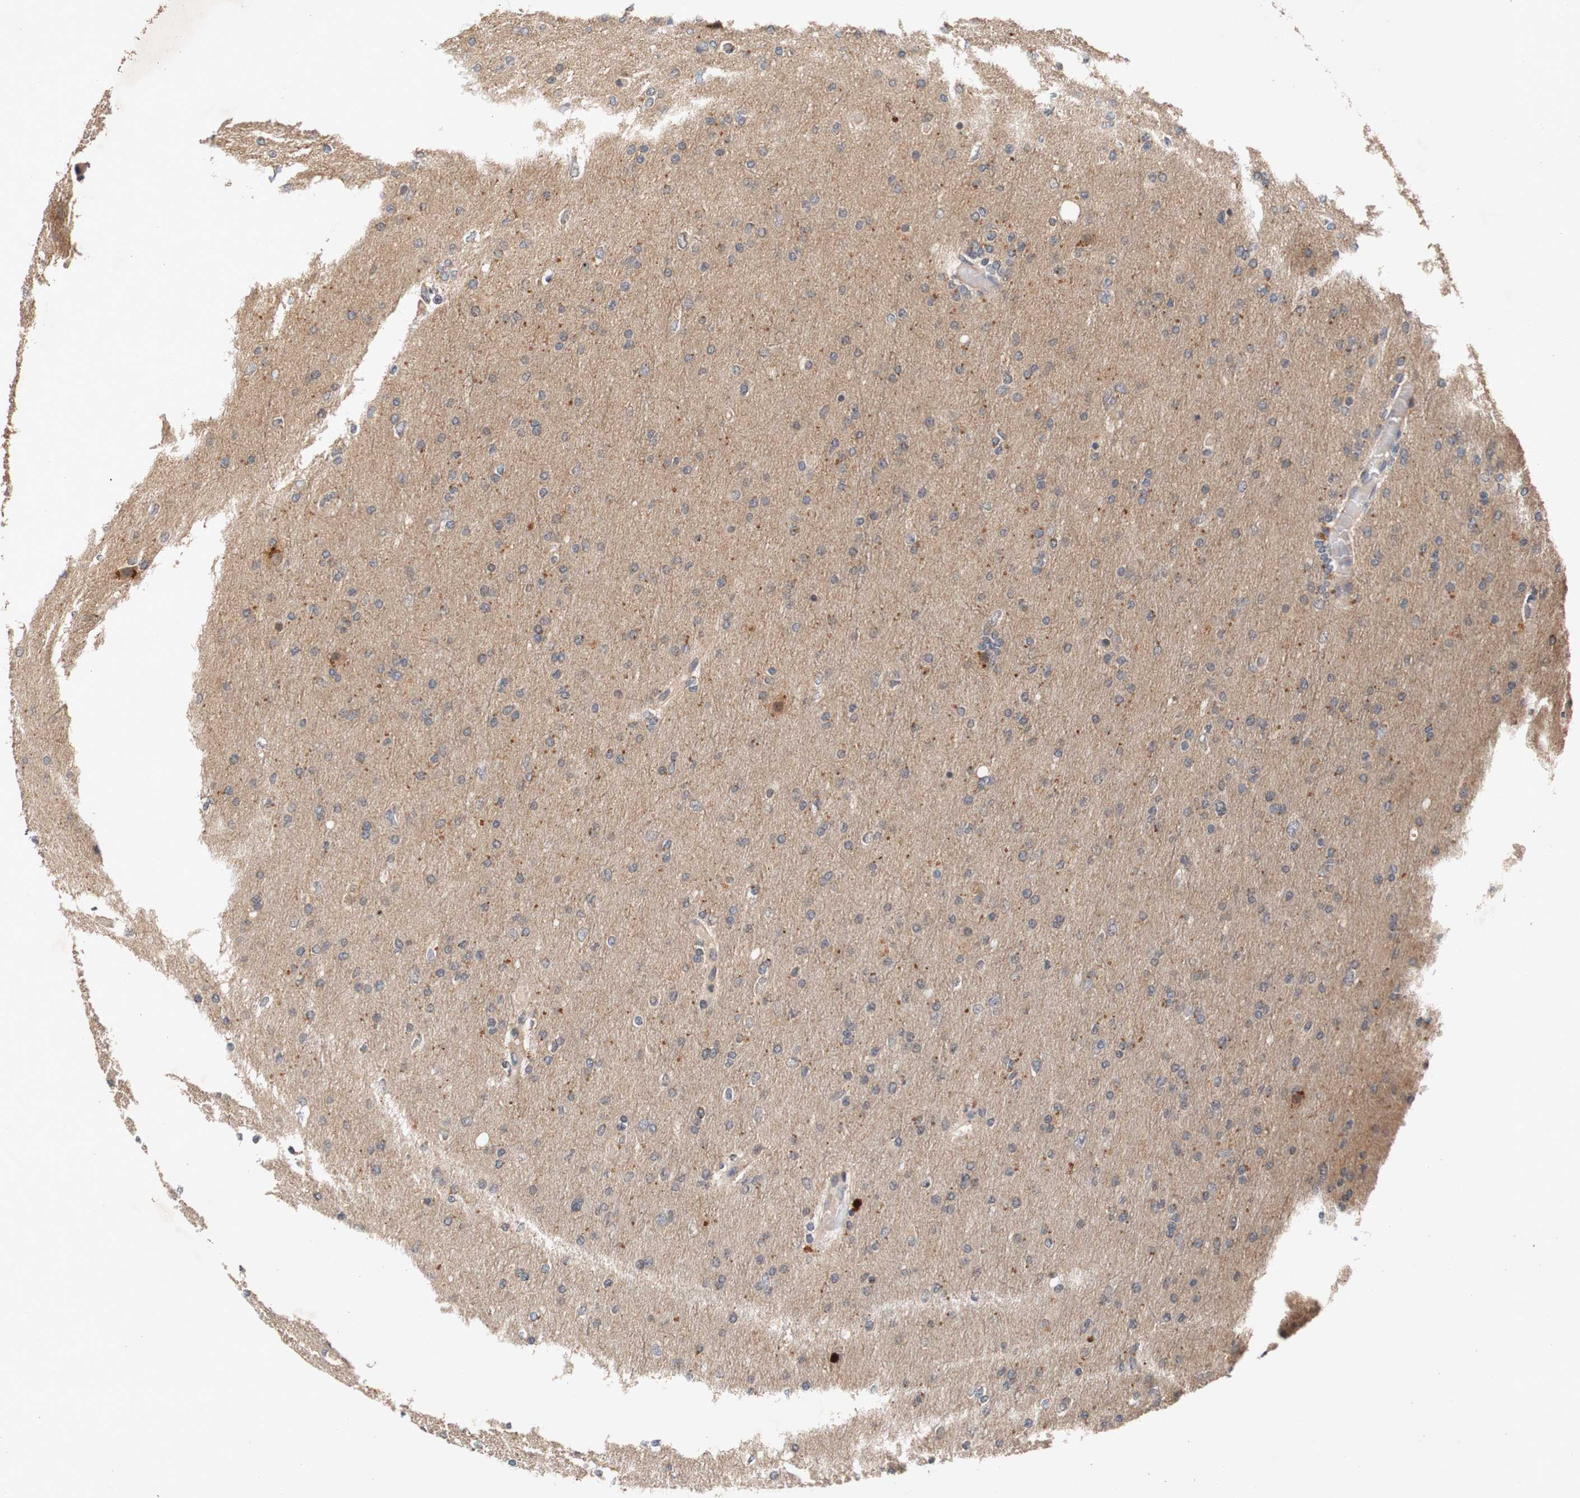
{"staining": {"intensity": "negative", "quantity": "none", "location": "none"}, "tissue": "glioma", "cell_type": "Tumor cells", "image_type": "cancer", "snomed": [{"axis": "morphology", "description": "Glioma, malignant, High grade"}, {"axis": "topography", "description": "Cerebral cortex"}], "caption": "Image shows no protein staining in tumor cells of malignant high-grade glioma tissue. (DAB (3,3'-diaminobenzidine) IHC, high magnification).", "gene": "PIN1", "patient": {"sex": "female", "age": 36}}